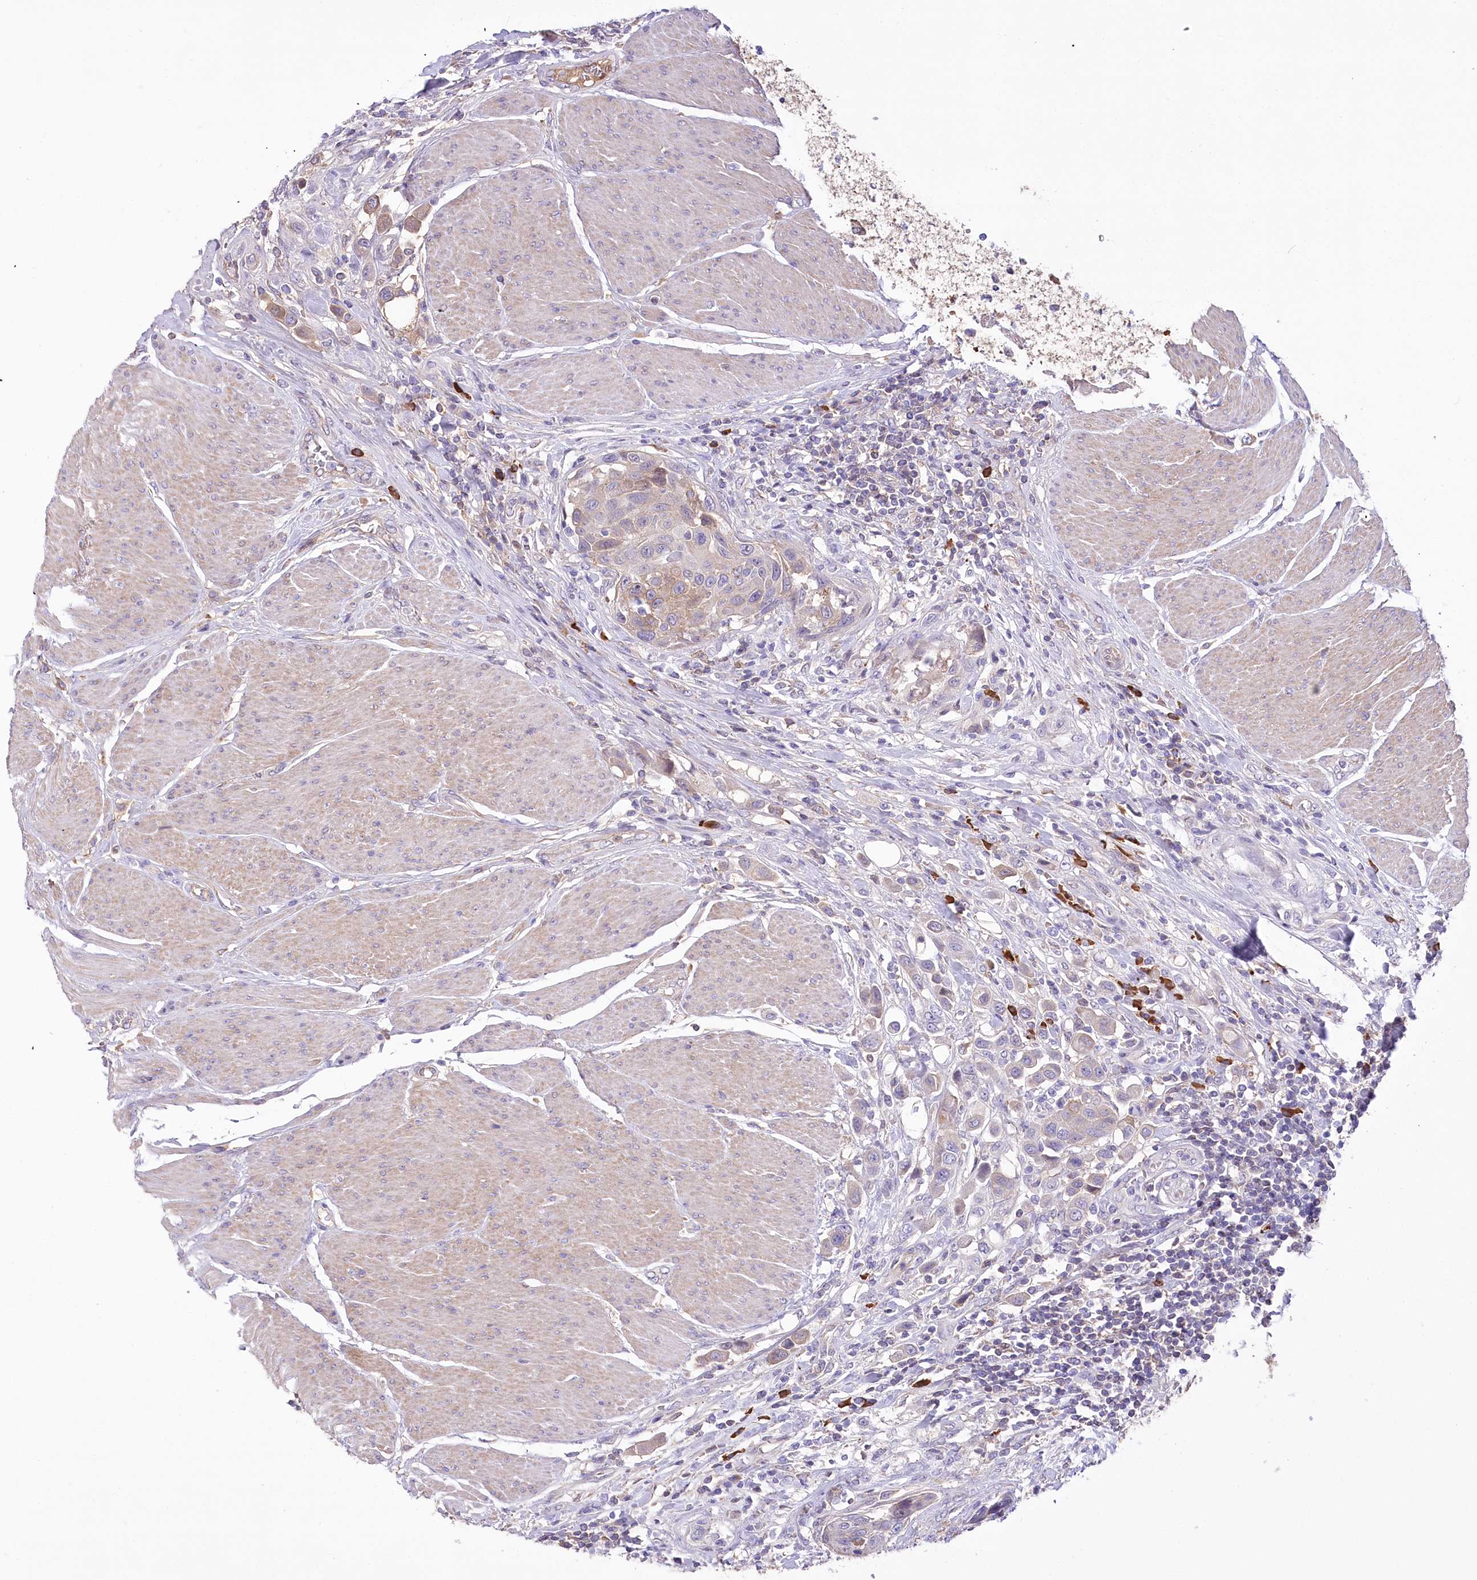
{"staining": {"intensity": "weak", "quantity": "<25%", "location": "cytoplasmic/membranous"}, "tissue": "urothelial cancer", "cell_type": "Tumor cells", "image_type": "cancer", "snomed": [{"axis": "morphology", "description": "Urothelial carcinoma, High grade"}, {"axis": "topography", "description": "Urinary bladder"}], "caption": "High magnification brightfield microscopy of urothelial carcinoma (high-grade) stained with DAB (3,3'-diaminobenzidine) (brown) and counterstained with hematoxylin (blue): tumor cells show no significant expression.", "gene": "CEP164", "patient": {"sex": "male", "age": 50}}